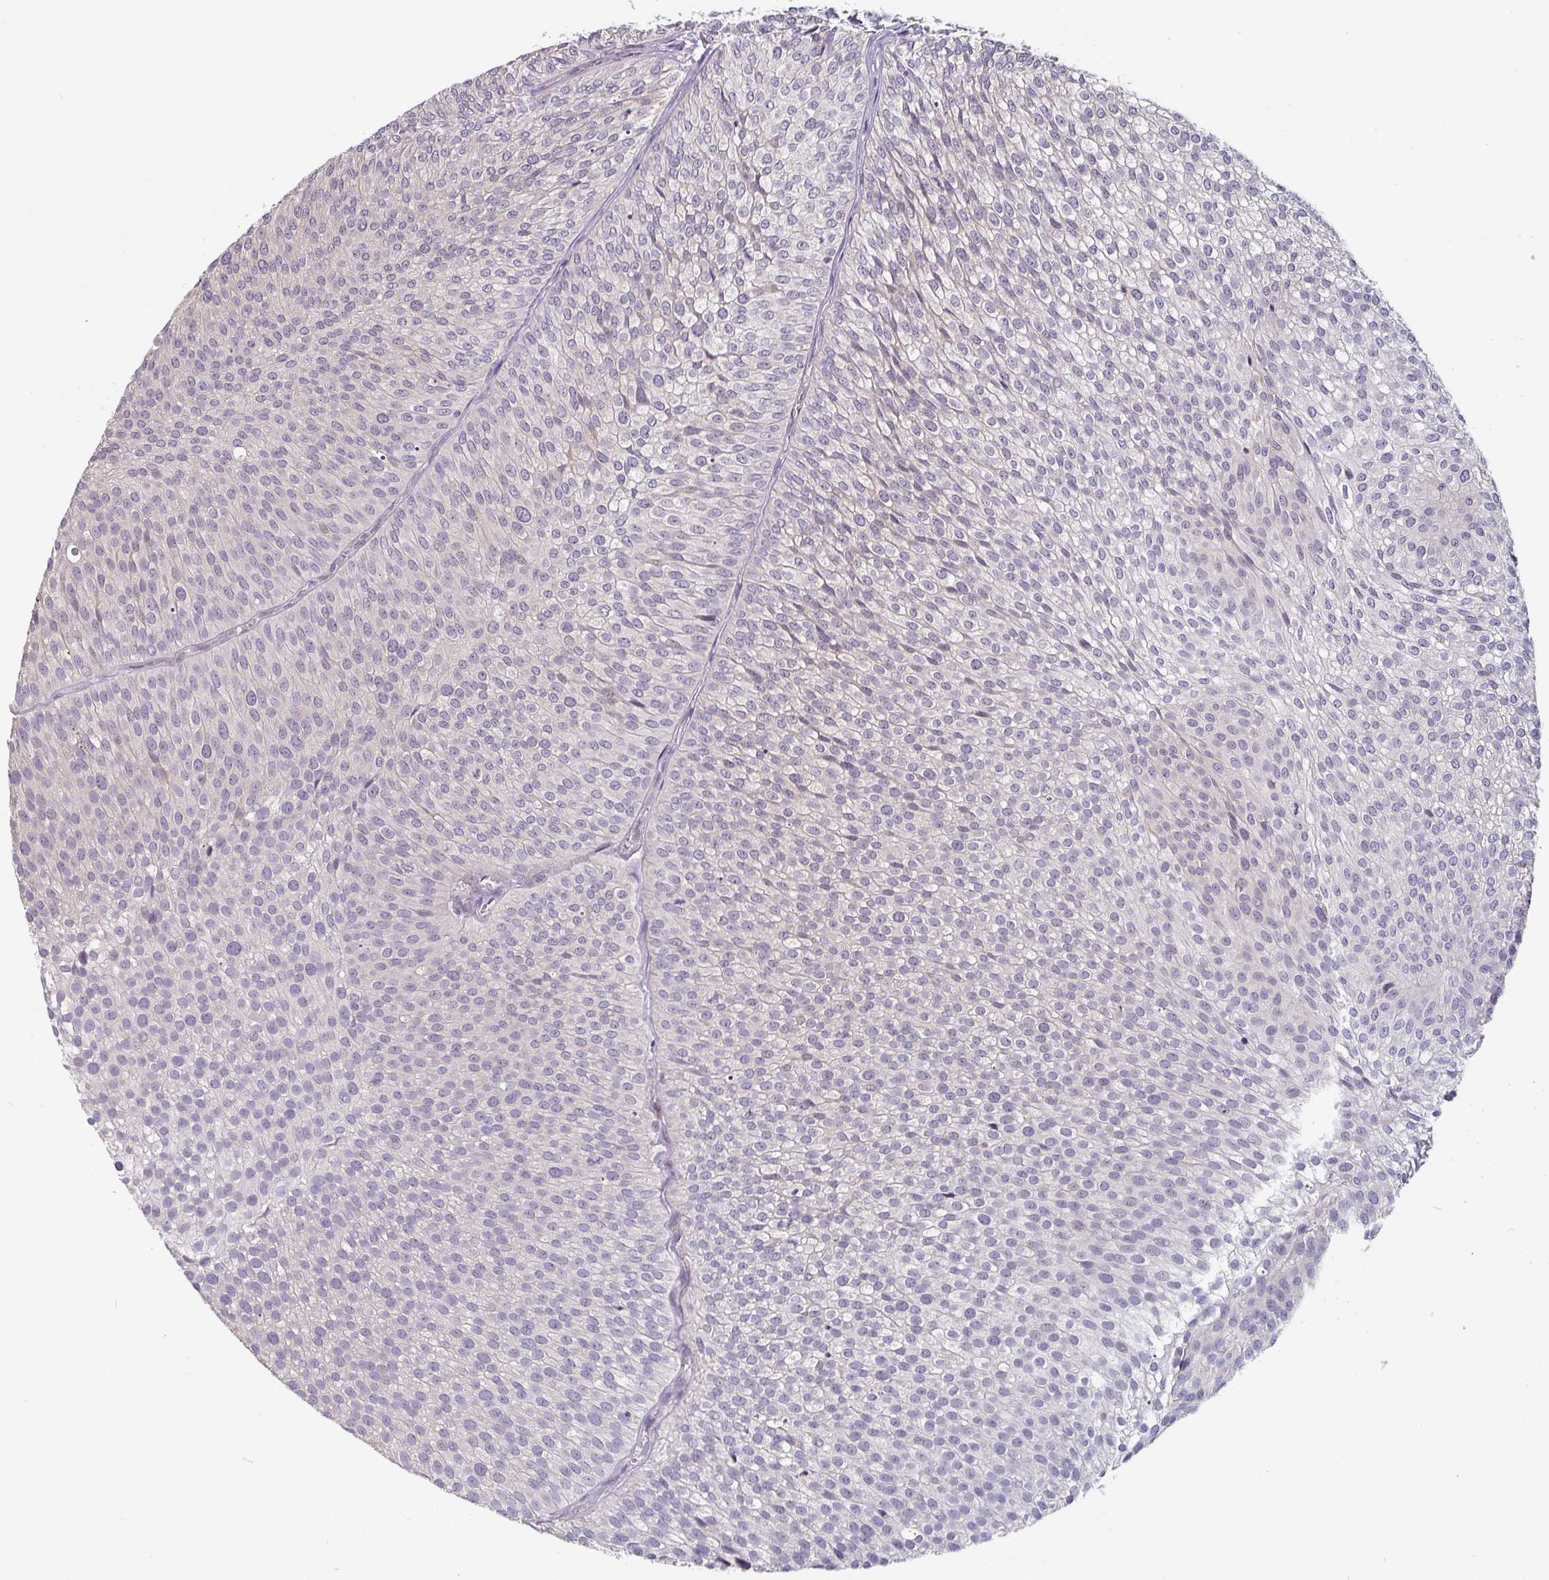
{"staining": {"intensity": "negative", "quantity": "none", "location": "none"}, "tissue": "urothelial cancer", "cell_type": "Tumor cells", "image_type": "cancer", "snomed": [{"axis": "morphology", "description": "Urothelial carcinoma, Low grade"}, {"axis": "topography", "description": "Urinary bladder"}], "caption": "Urothelial cancer was stained to show a protein in brown. There is no significant positivity in tumor cells. (Immunohistochemistry (ihc), brightfield microscopy, high magnification).", "gene": "ZBTB6", "patient": {"sex": "male", "age": 91}}